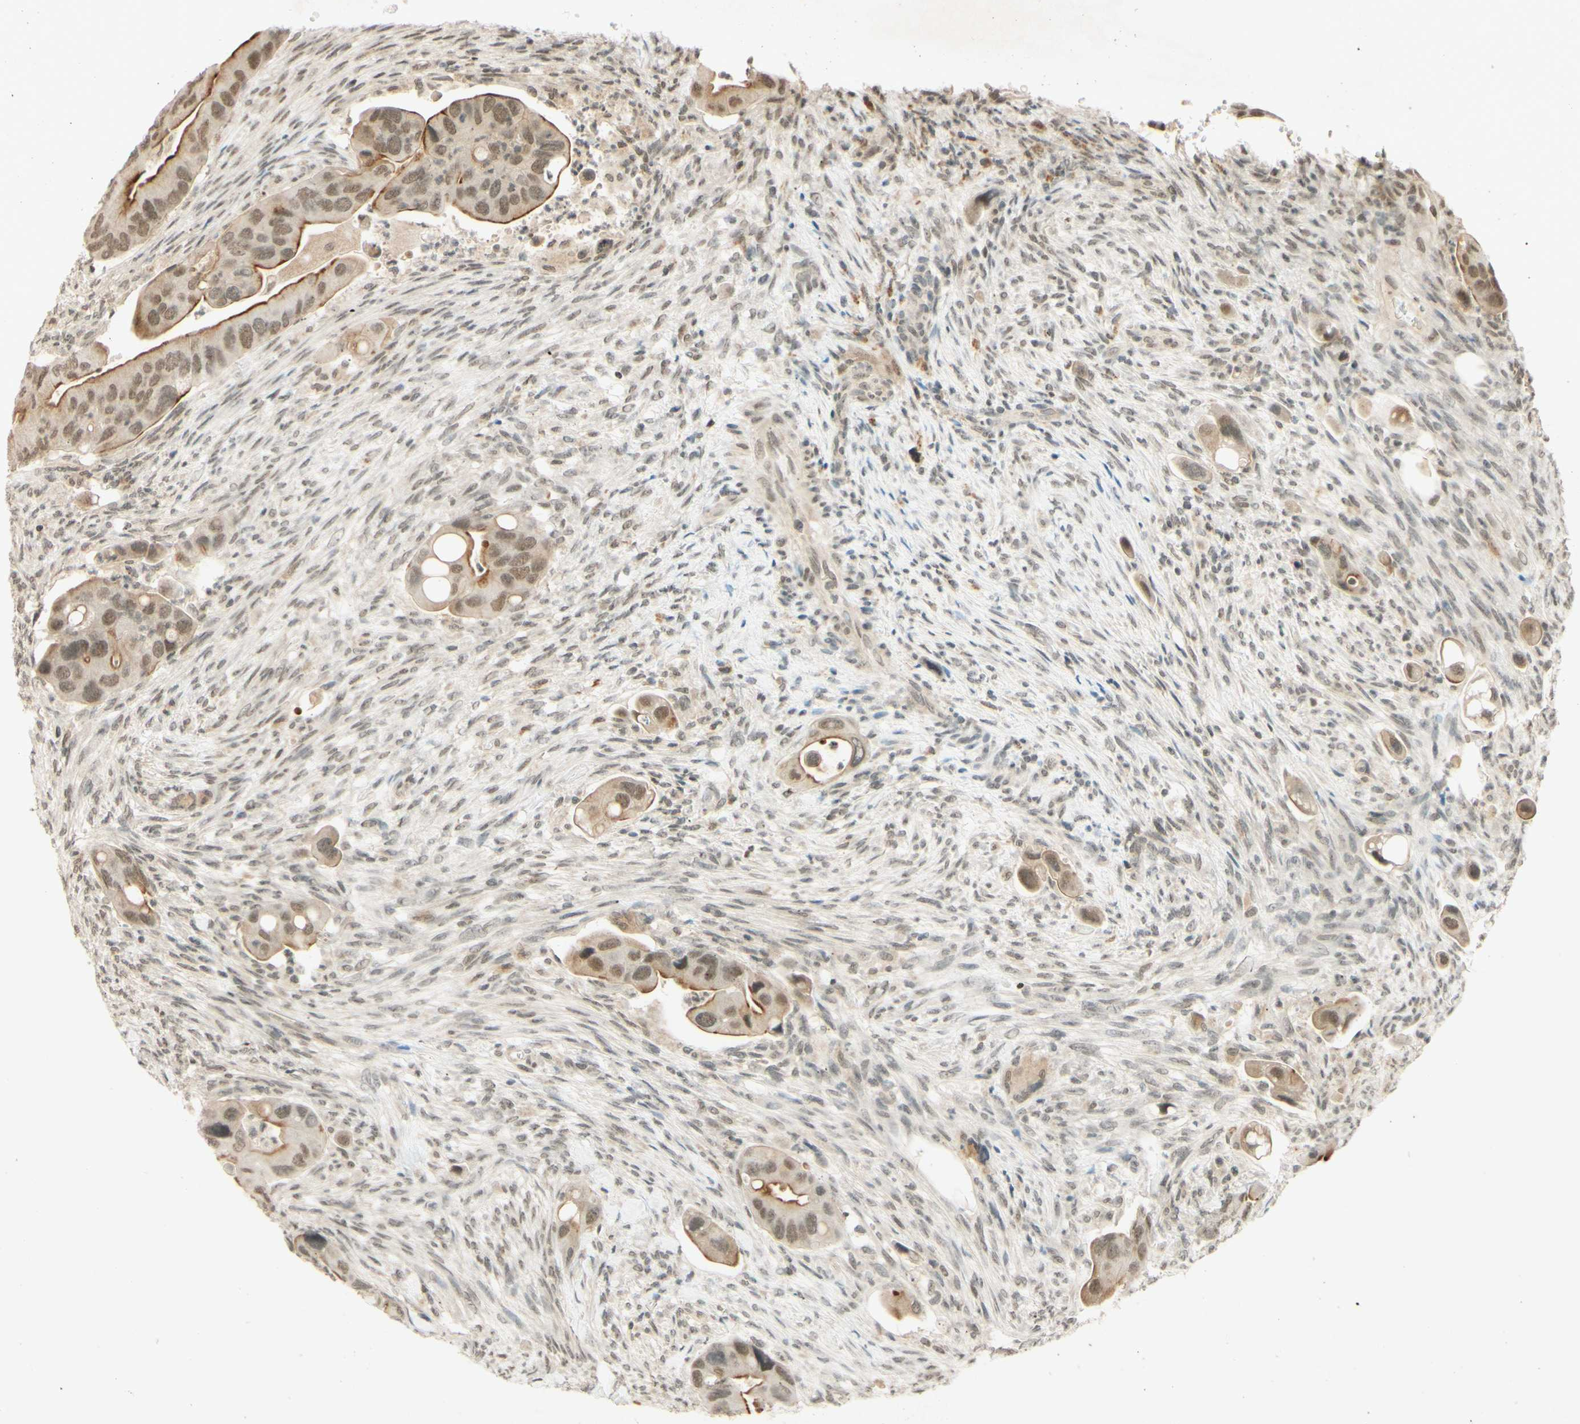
{"staining": {"intensity": "moderate", "quantity": ">75%", "location": "cytoplasmic/membranous,nuclear"}, "tissue": "colorectal cancer", "cell_type": "Tumor cells", "image_type": "cancer", "snomed": [{"axis": "morphology", "description": "Adenocarcinoma, NOS"}, {"axis": "topography", "description": "Rectum"}], "caption": "Immunohistochemical staining of colorectal adenocarcinoma displays moderate cytoplasmic/membranous and nuclear protein expression in about >75% of tumor cells.", "gene": "SMARCB1", "patient": {"sex": "female", "age": 57}}